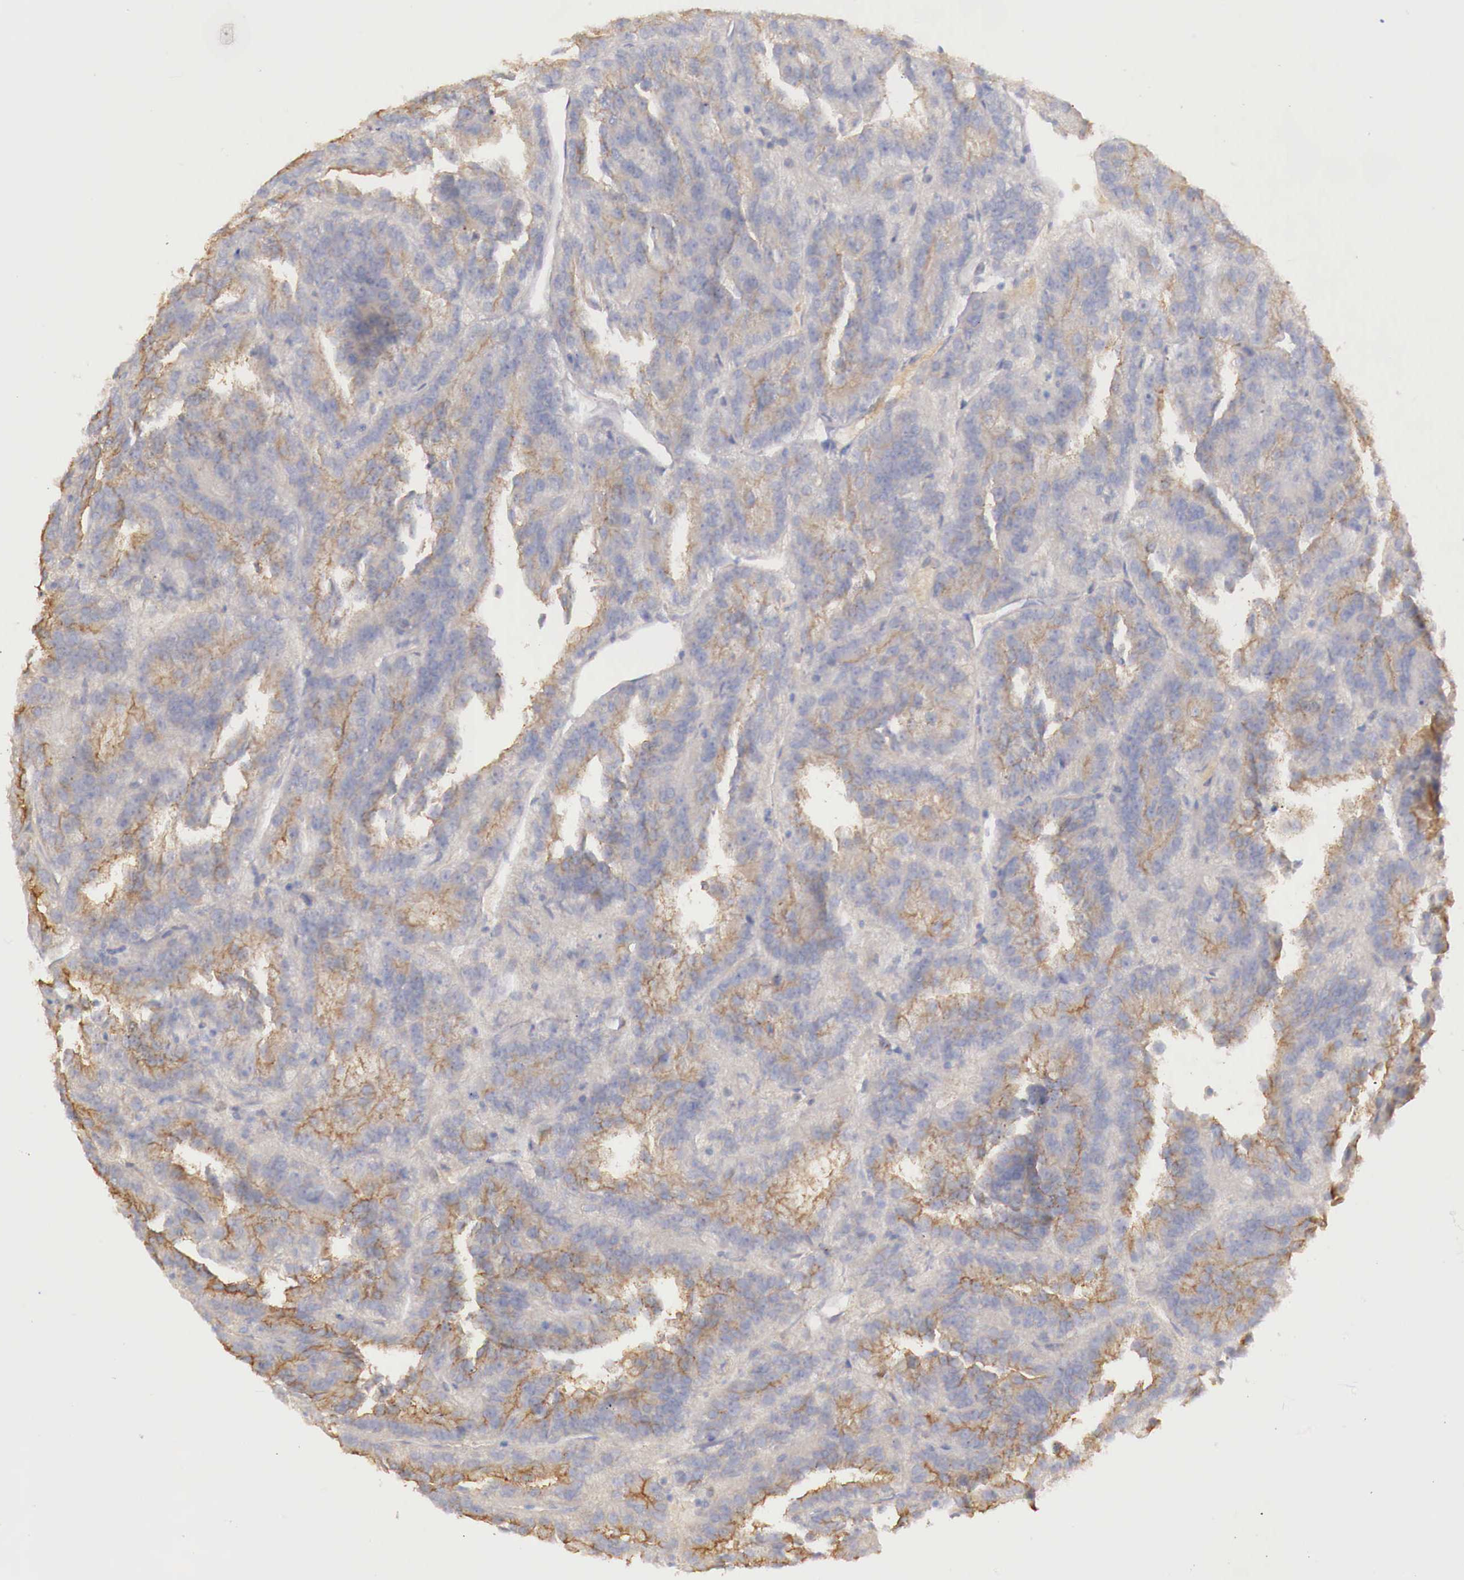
{"staining": {"intensity": "negative", "quantity": "none", "location": "none"}, "tissue": "renal cancer", "cell_type": "Tumor cells", "image_type": "cancer", "snomed": [{"axis": "morphology", "description": "Adenocarcinoma, NOS"}, {"axis": "topography", "description": "Kidney"}], "caption": "This is an IHC histopathology image of human adenocarcinoma (renal). There is no staining in tumor cells.", "gene": "KLHDC7B", "patient": {"sex": "male", "age": 46}}